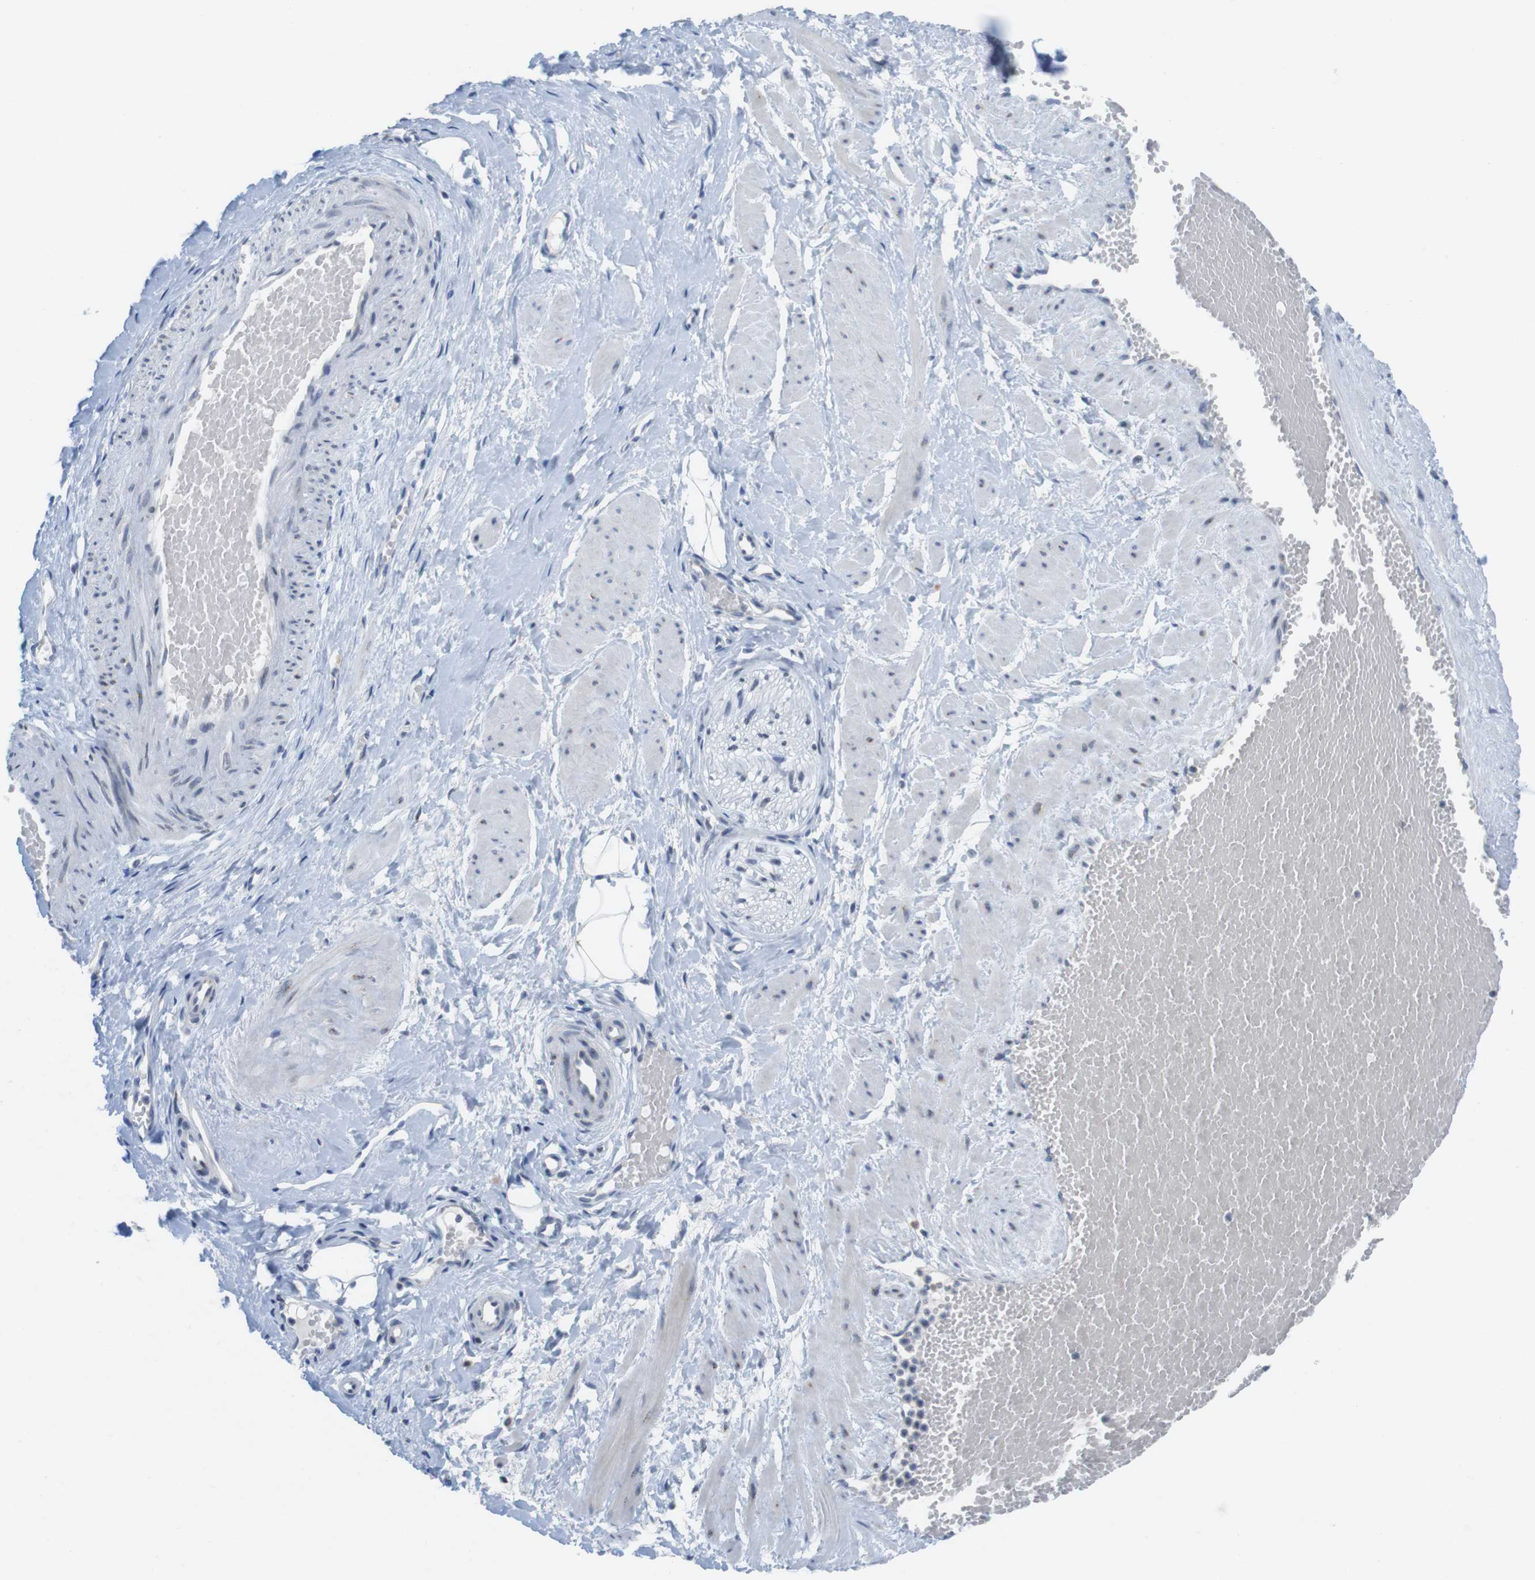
{"staining": {"intensity": "negative", "quantity": "none", "location": "none"}, "tissue": "adipose tissue", "cell_type": "Adipocytes", "image_type": "normal", "snomed": [{"axis": "morphology", "description": "Normal tissue, NOS"}, {"axis": "topography", "description": "Soft tissue"}, {"axis": "topography", "description": "Vascular tissue"}], "caption": "A high-resolution photomicrograph shows IHC staining of normal adipose tissue, which exhibits no significant expression in adipocytes.", "gene": "ERGIC3", "patient": {"sex": "female", "age": 35}}